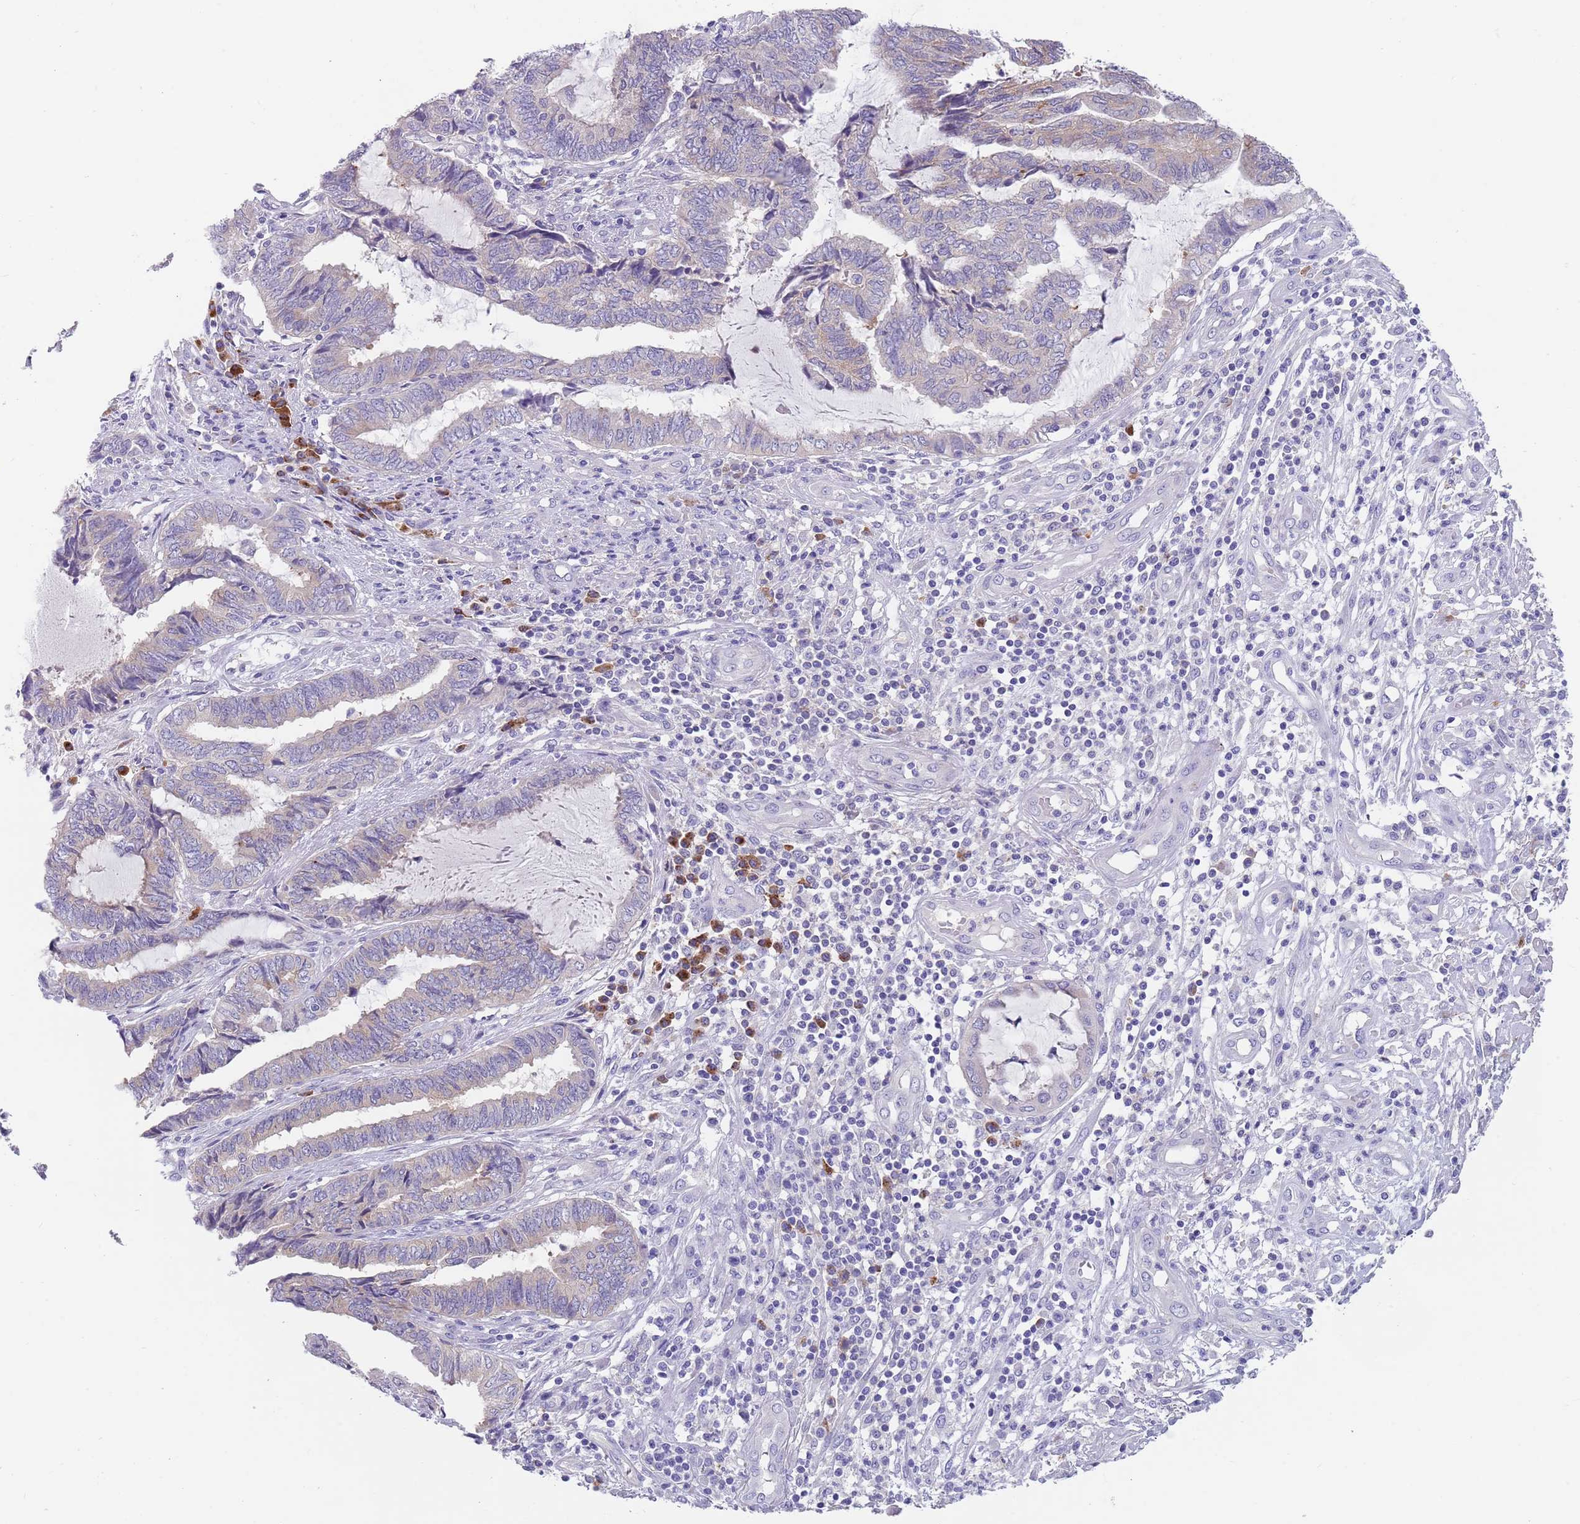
{"staining": {"intensity": "negative", "quantity": "none", "location": "none"}, "tissue": "endometrial cancer", "cell_type": "Tumor cells", "image_type": "cancer", "snomed": [{"axis": "morphology", "description": "Adenocarcinoma, NOS"}, {"axis": "topography", "description": "Uterus"}, {"axis": "topography", "description": "Endometrium"}], "caption": "There is no significant expression in tumor cells of endometrial cancer.", "gene": "TYW1", "patient": {"sex": "female", "age": 70}}